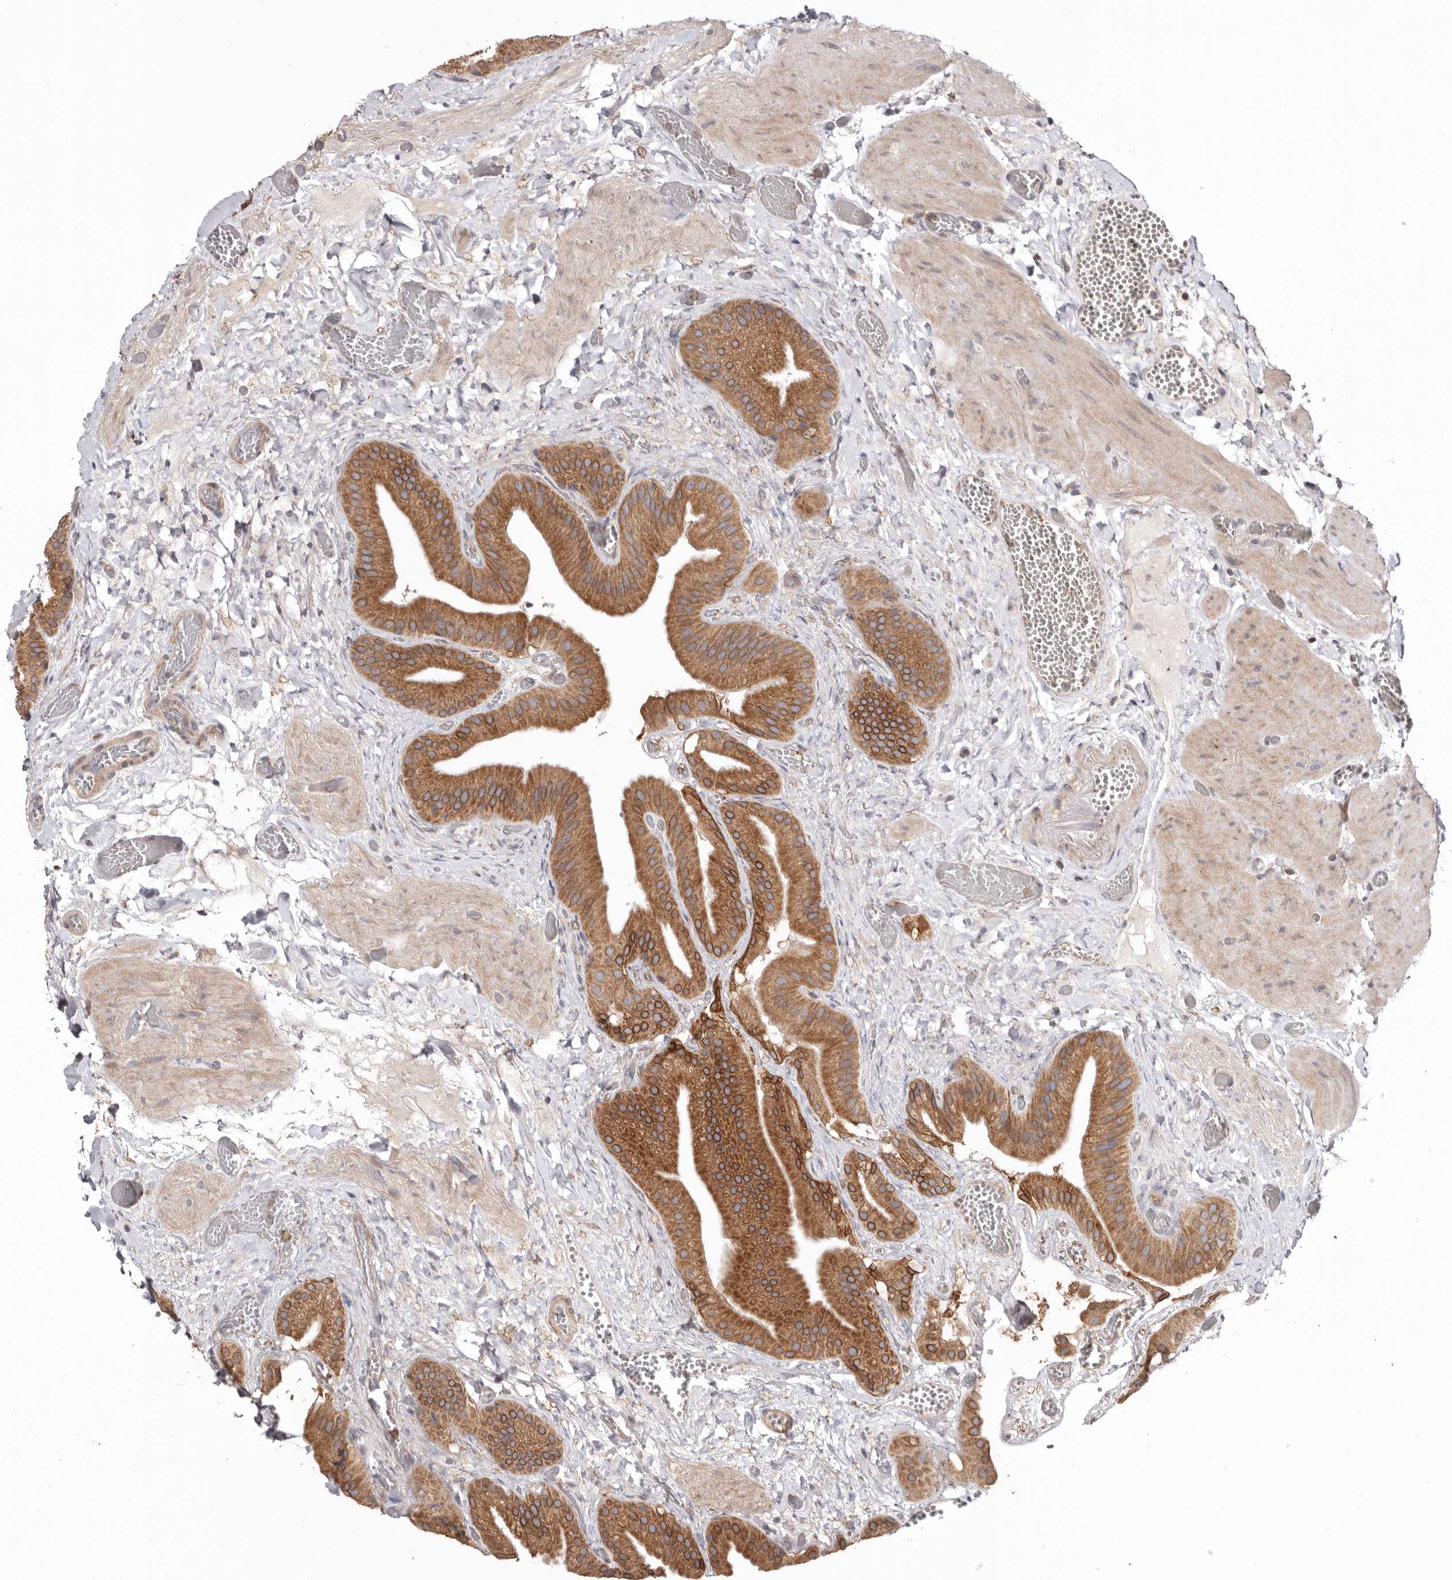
{"staining": {"intensity": "moderate", "quantity": ">75%", "location": "cytoplasmic/membranous"}, "tissue": "gallbladder", "cell_type": "Glandular cells", "image_type": "normal", "snomed": [{"axis": "morphology", "description": "Normal tissue, NOS"}, {"axis": "topography", "description": "Gallbladder"}], "caption": "The photomicrograph demonstrates a brown stain indicating the presence of a protein in the cytoplasmic/membranous of glandular cells in gallbladder. The staining was performed using DAB (3,3'-diaminobenzidine) to visualize the protein expression in brown, while the nuclei were stained in blue with hematoxylin (Magnification: 20x).", "gene": "TMUB1", "patient": {"sex": "female", "age": 64}}